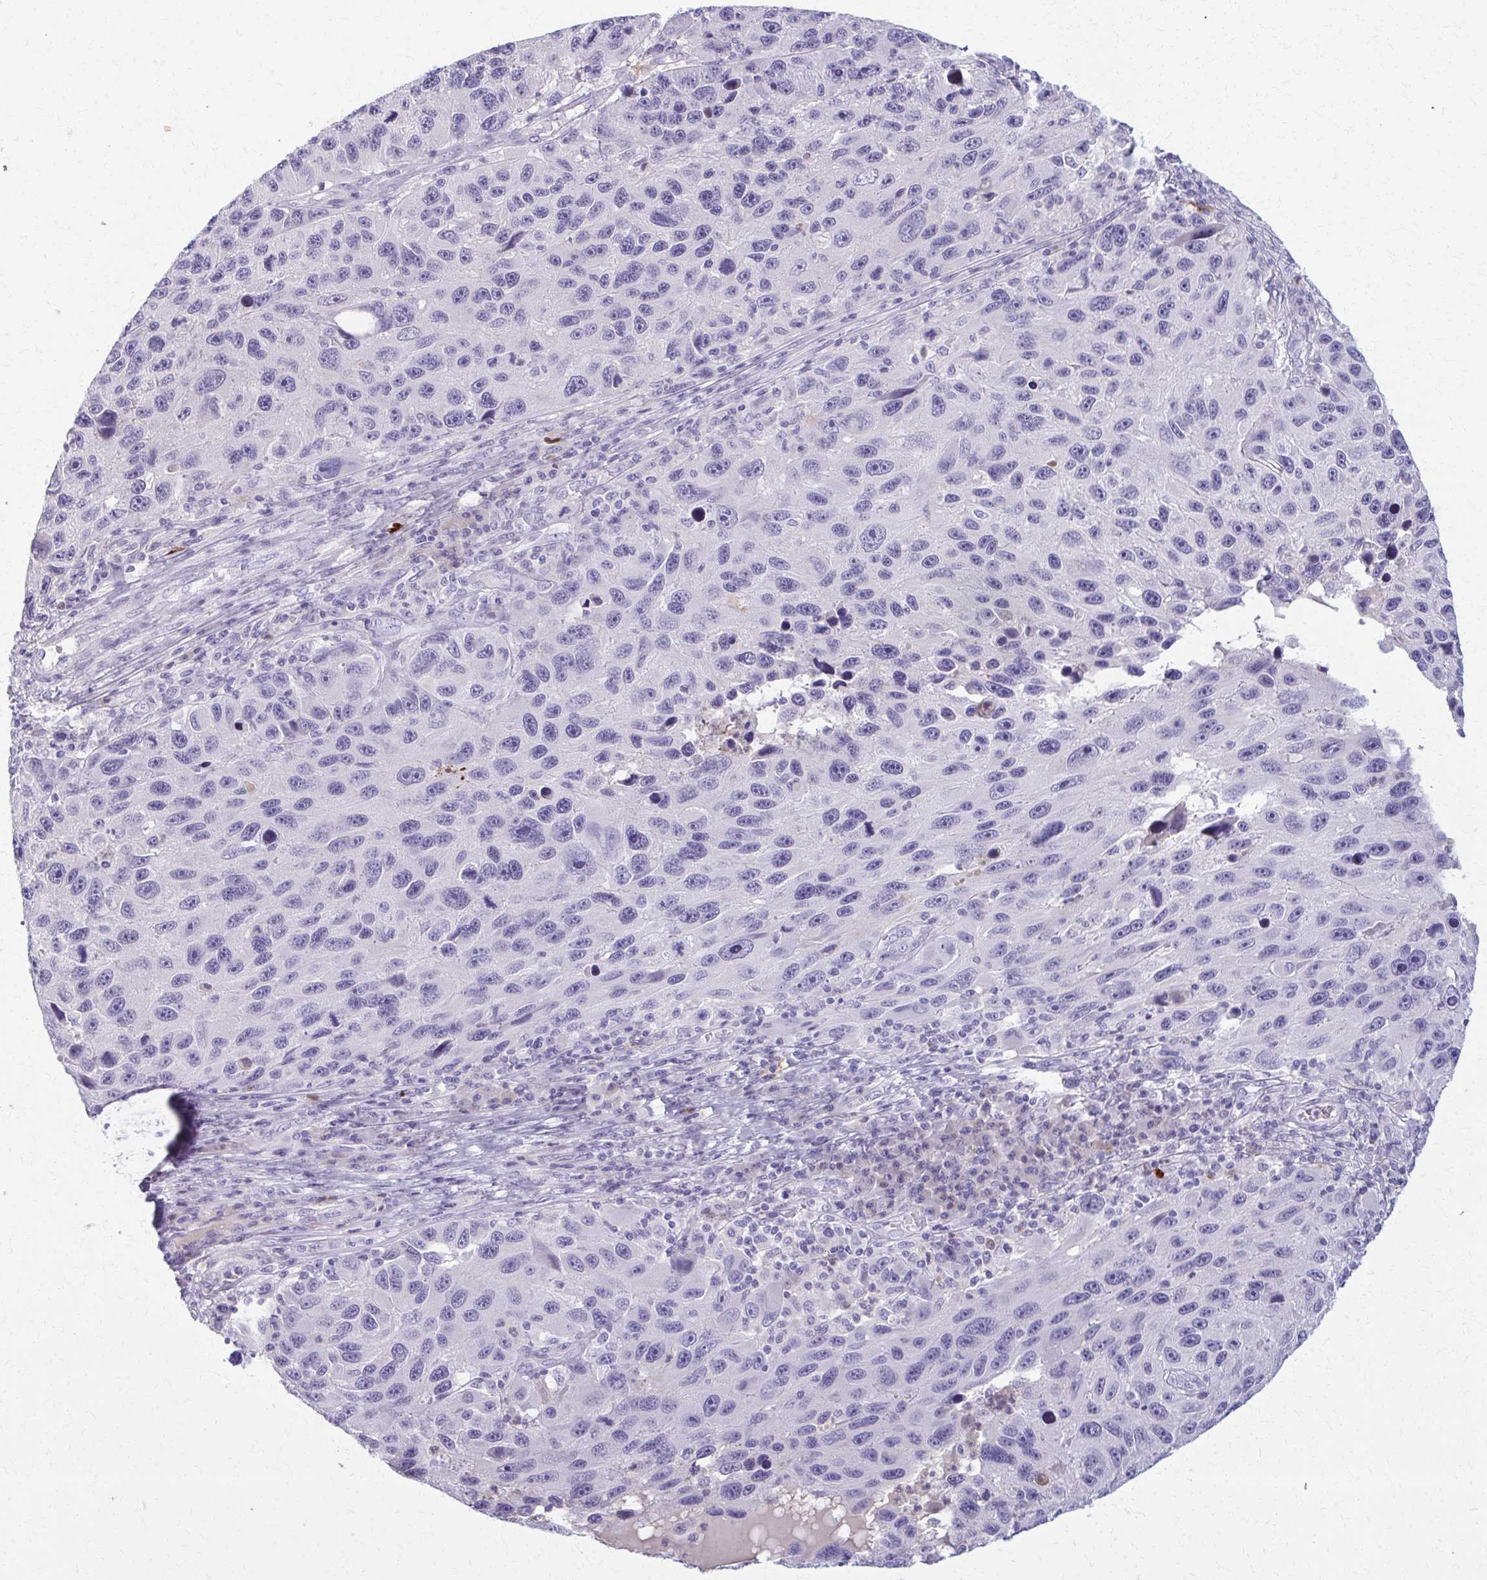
{"staining": {"intensity": "negative", "quantity": "none", "location": "none"}, "tissue": "melanoma", "cell_type": "Tumor cells", "image_type": "cancer", "snomed": [{"axis": "morphology", "description": "Malignant melanoma, NOS"}, {"axis": "topography", "description": "Skin"}], "caption": "IHC photomicrograph of neoplastic tissue: human melanoma stained with DAB (3,3'-diaminobenzidine) shows no significant protein positivity in tumor cells.", "gene": "OR4M1", "patient": {"sex": "male", "age": 53}}